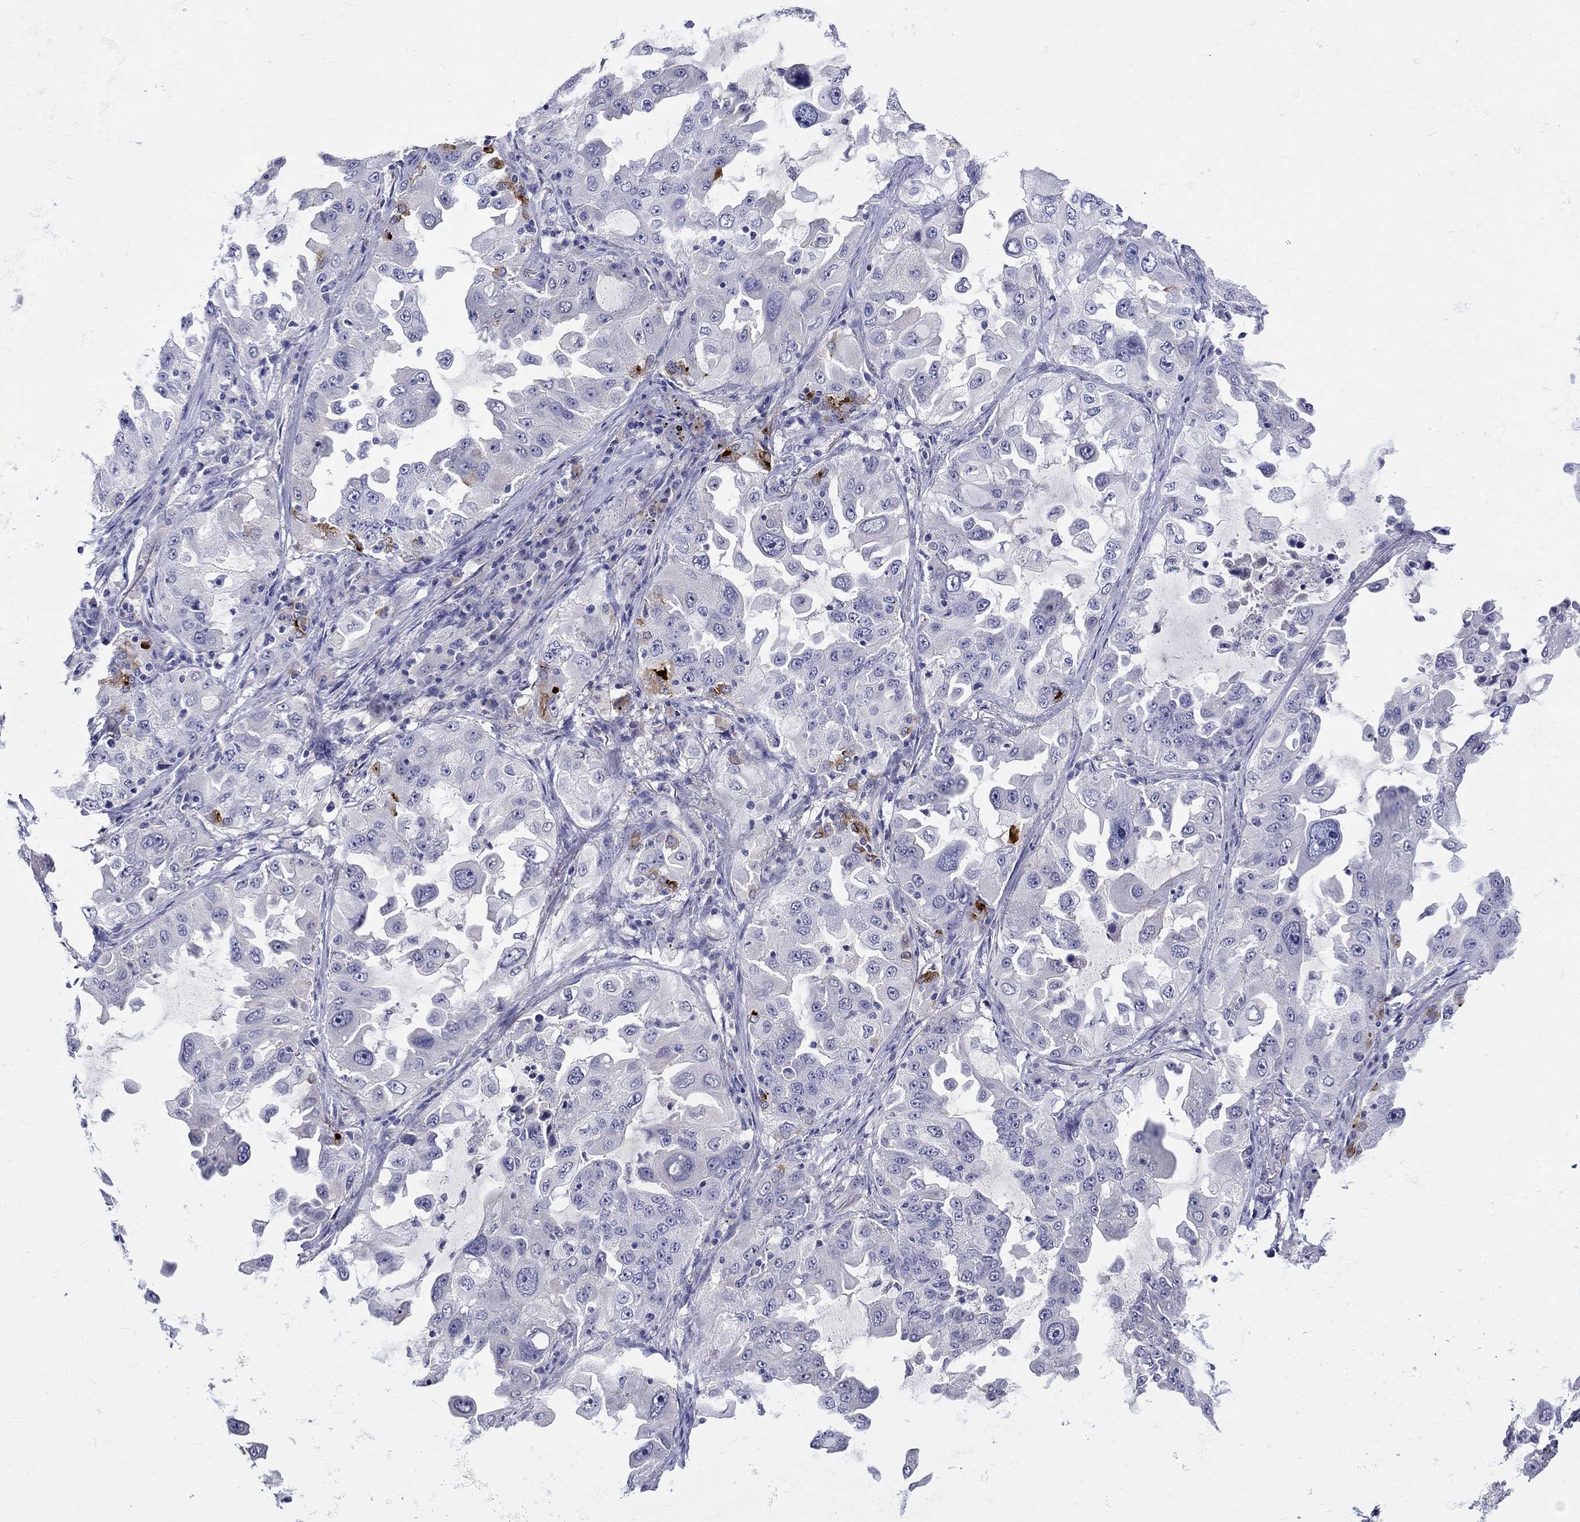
{"staining": {"intensity": "negative", "quantity": "none", "location": "none"}, "tissue": "lung cancer", "cell_type": "Tumor cells", "image_type": "cancer", "snomed": [{"axis": "morphology", "description": "Adenocarcinoma, NOS"}, {"axis": "topography", "description": "Lung"}], "caption": "The immunohistochemistry (IHC) micrograph has no significant expression in tumor cells of lung cancer tissue.", "gene": "SLC30A3", "patient": {"sex": "female", "age": 61}}